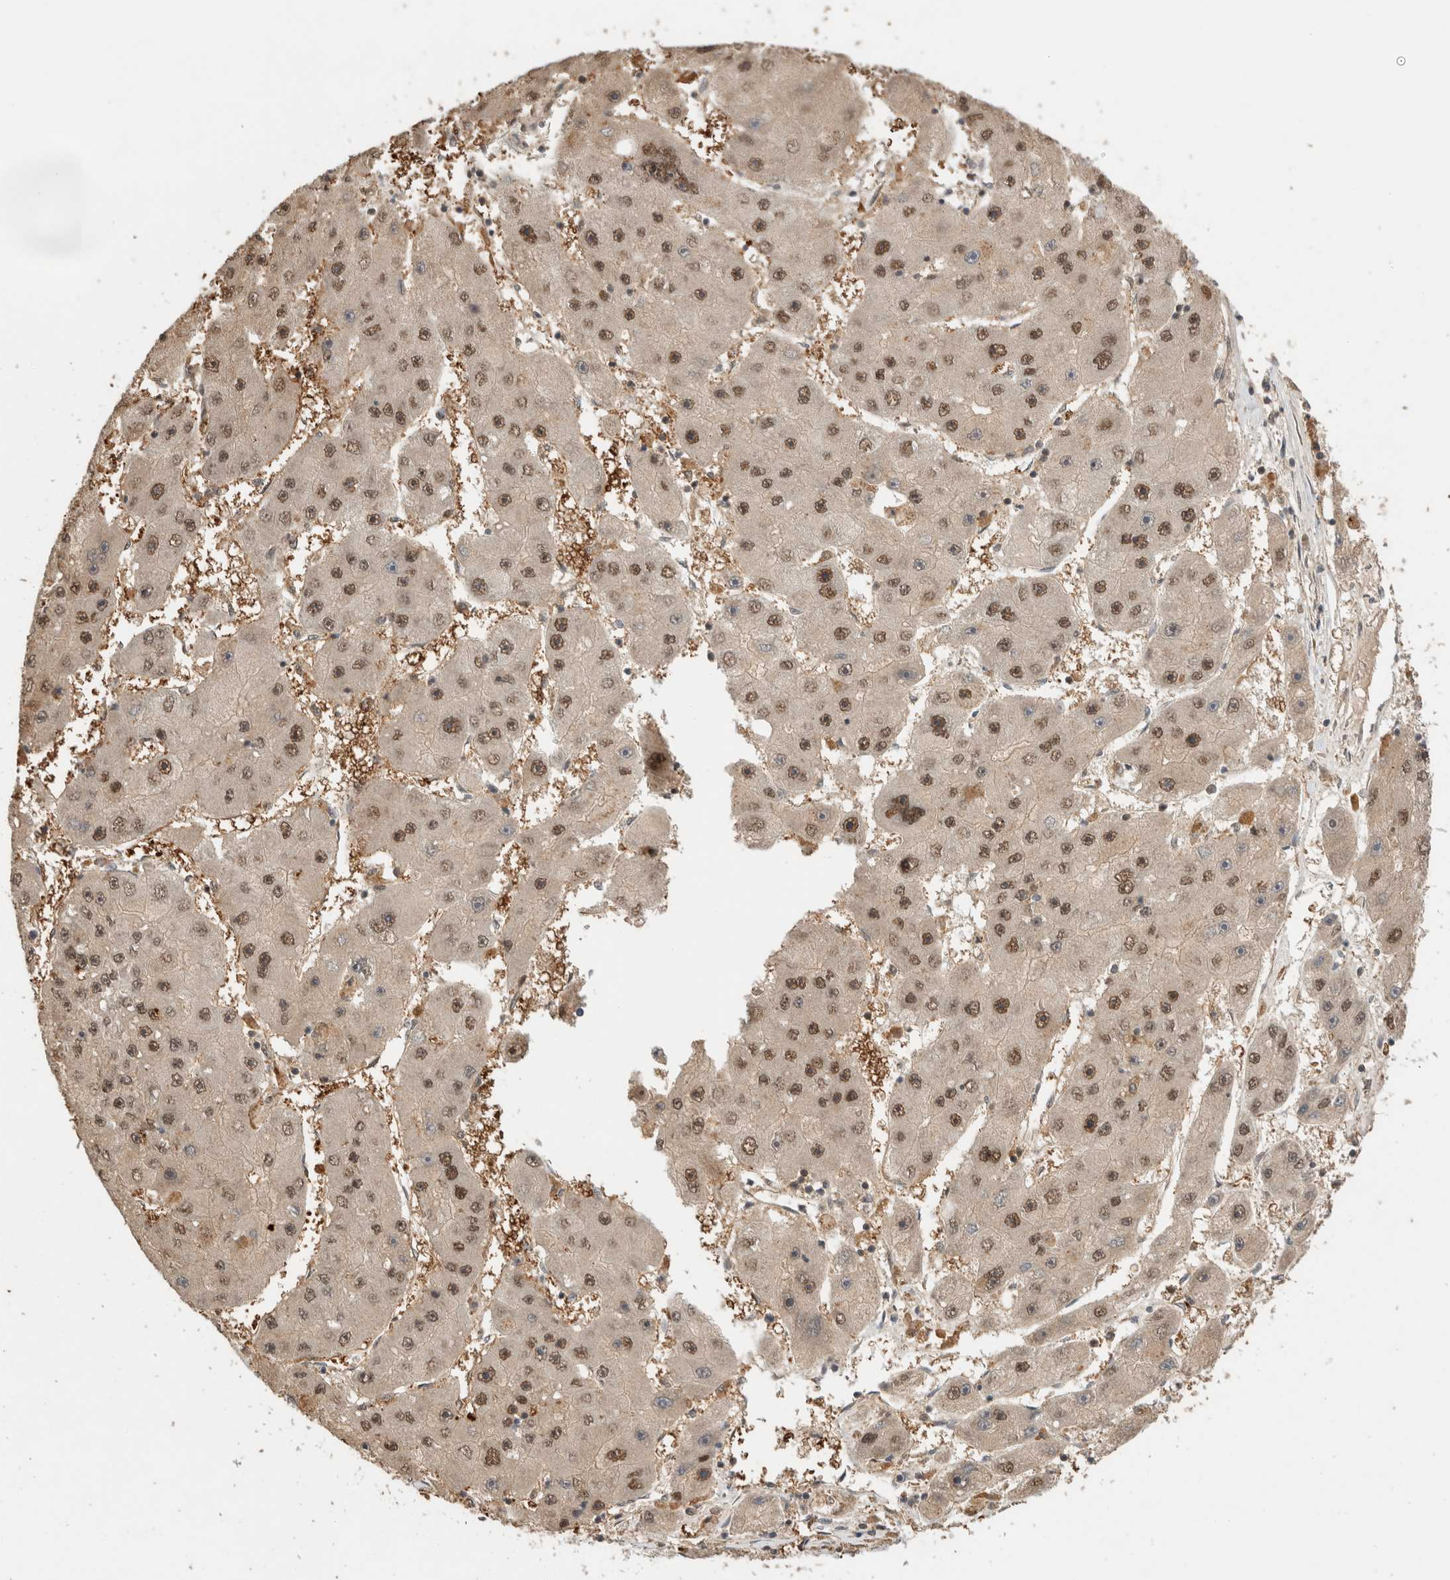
{"staining": {"intensity": "moderate", "quantity": ">75%", "location": "nuclear"}, "tissue": "liver cancer", "cell_type": "Tumor cells", "image_type": "cancer", "snomed": [{"axis": "morphology", "description": "Carcinoma, Hepatocellular, NOS"}, {"axis": "topography", "description": "Liver"}], "caption": "The histopathology image reveals staining of liver hepatocellular carcinoma, revealing moderate nuclear protein staining (brown color) within tumor cells.", "gene": "SNRNP40", "patient": {"sex": "female", "age": 61}}